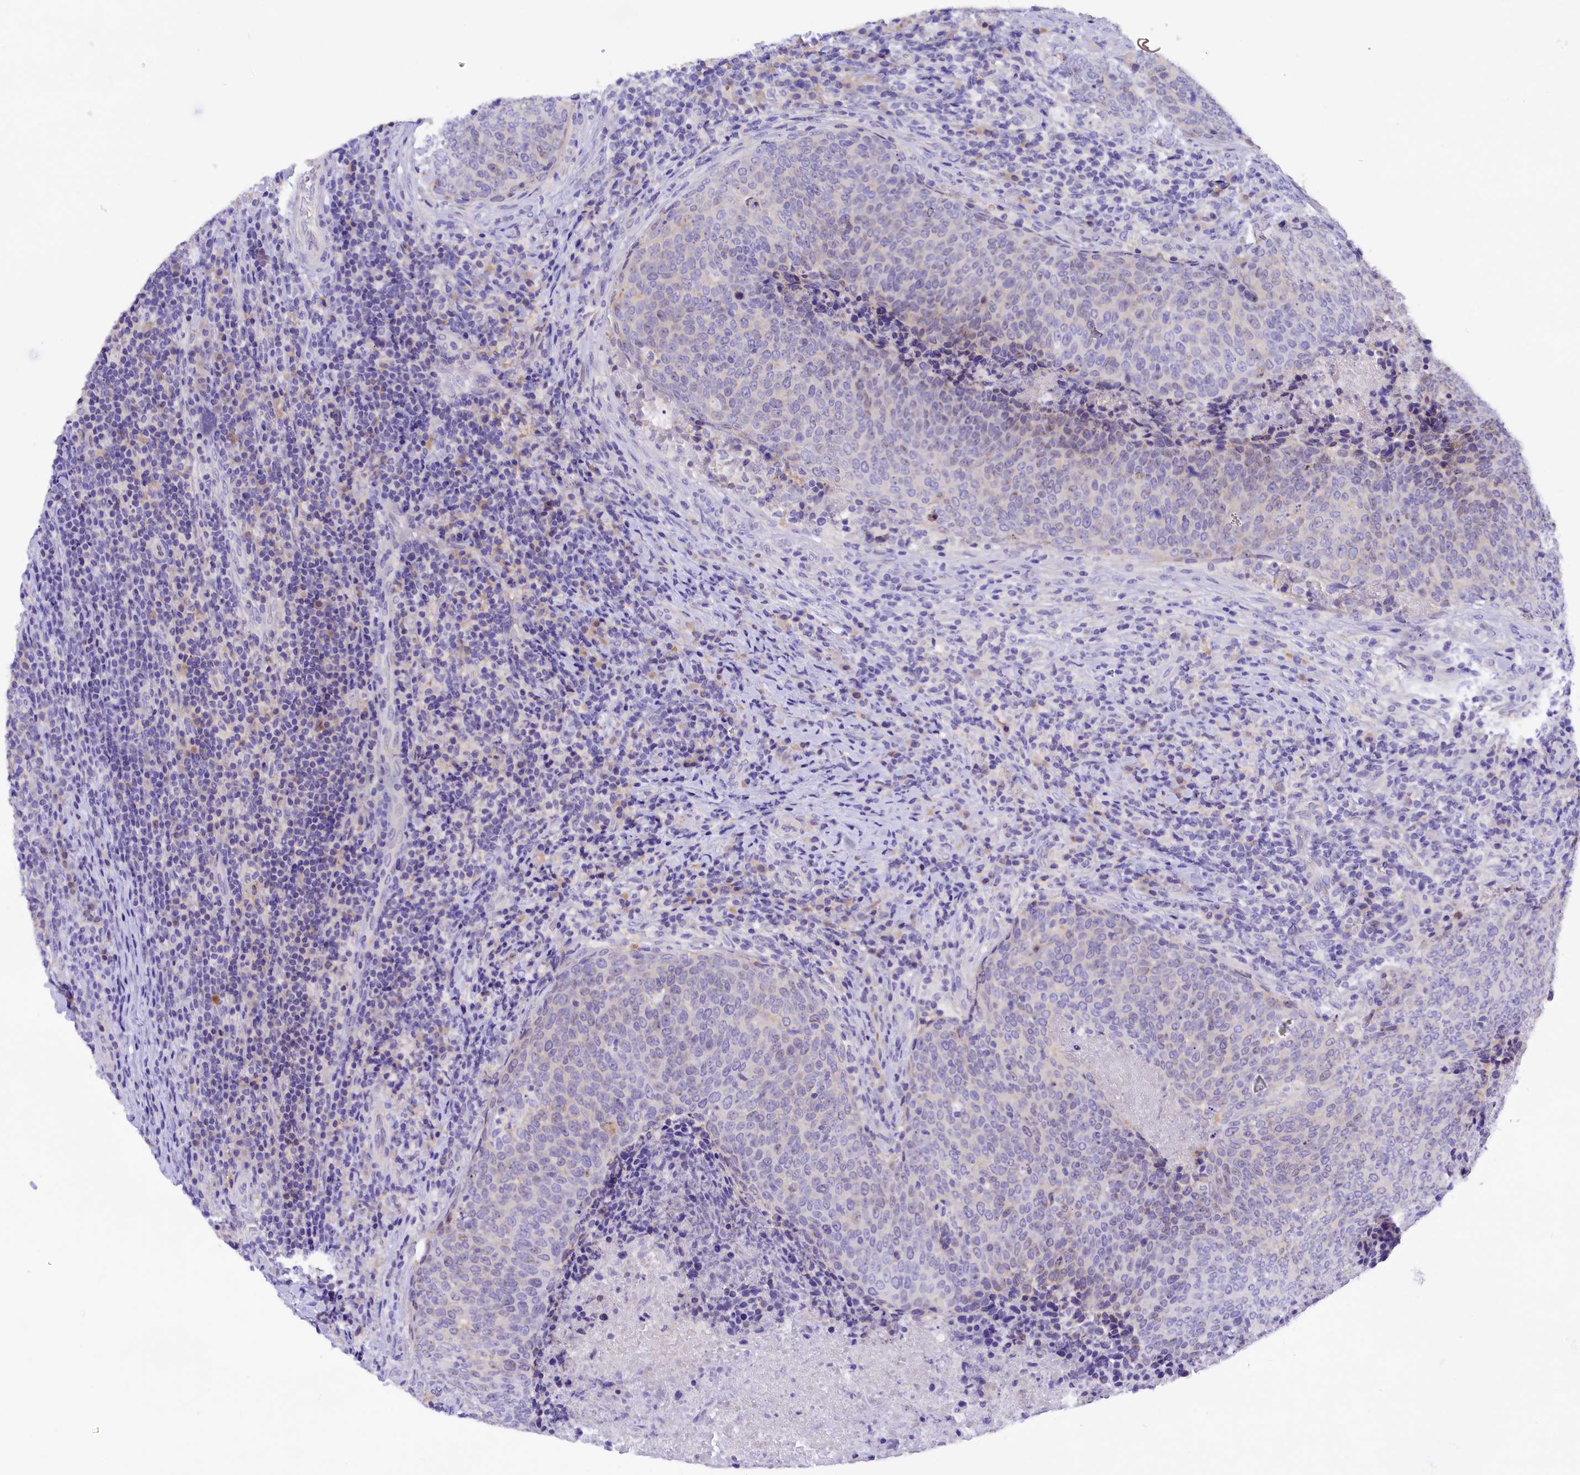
{"staining": {"intensity": "negative", "quantity": "none", "location": "none"}, "tissue": "head and neck cancer", "cell_type": "Tumor cells", "image_type": "cancer", "snomed": [{"axis": "morphology", "description": "Squamous cell carcinoma, NOS"}, {"axis": "morphology", "description": "Squamous cell carcinoma, metastatic, NOS"}, {"axis": "topography", "description": "Lymph node"}, {"axis": "topography", "description": "Head-Neck"}], "caption": "High power microscopy micrograph of an immunohistochemistry image of squamous cell carcinoma (head and neck), revealing no significant staining in tumor cells.", "gene": "COL6A5", "patient": {"sex": "male", "age": 62}}